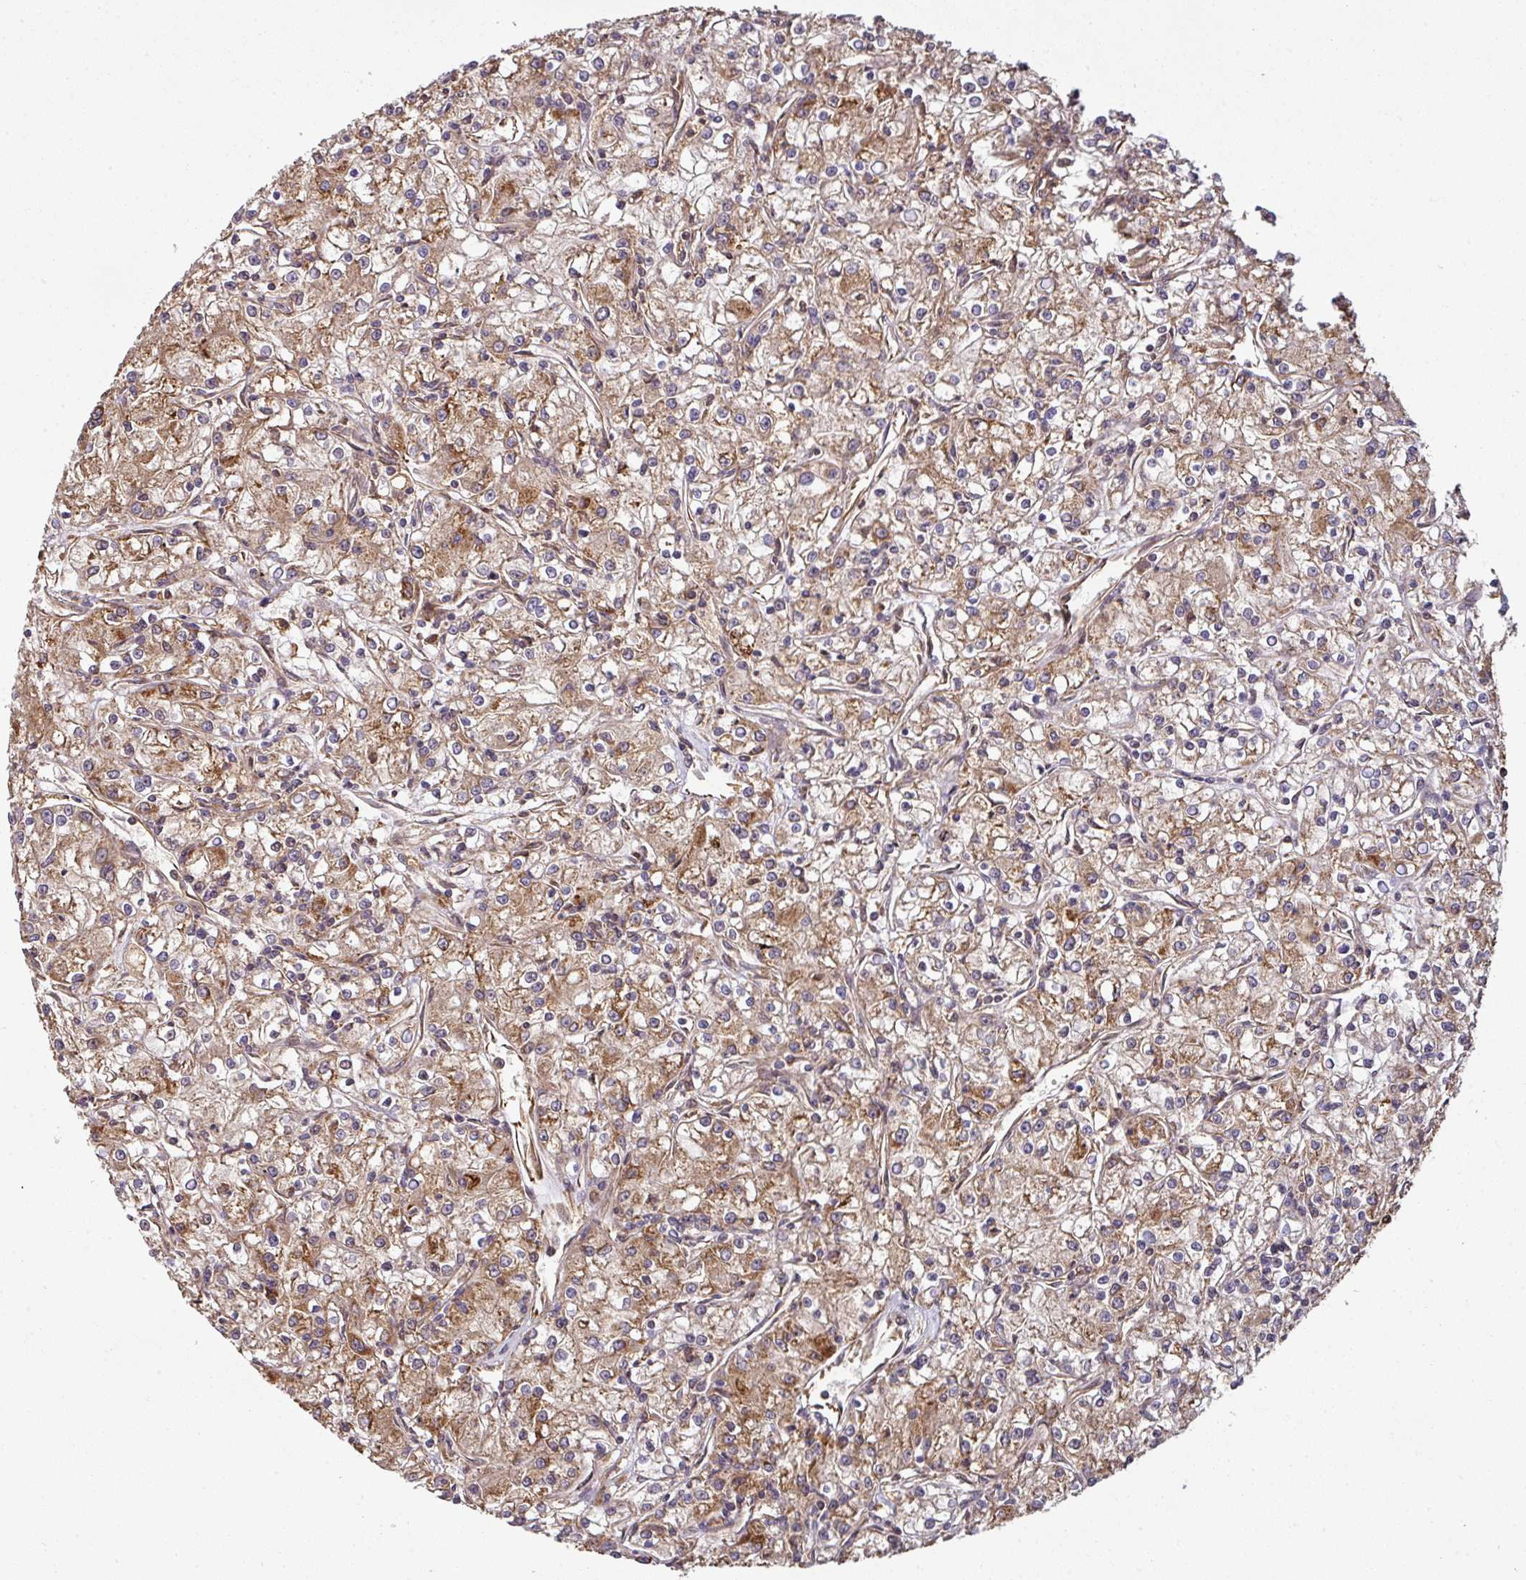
{"staining": {"intensity": "moderate", "quantity": ">75%", "location": "cytoplasmic/membranous"}, "tissue": "renal cancer", "cell_type": "Tumor cells", "image_type": "cancer", "snomed": [{"axis": "morphology", "description": "Adenocarcinoma, NOS"}, {"axis": "topography", "description": "Kidney"}], "caption": "IHC image of adenocarcinoma (renal) stained for a protein (brown), which exhibits medium levels of moderate cytoplasmic/membranous positivity in approximately >75% of tumor cells.", "gene": "TRAP1", "patient": {"sex": "female", "age": 59}}